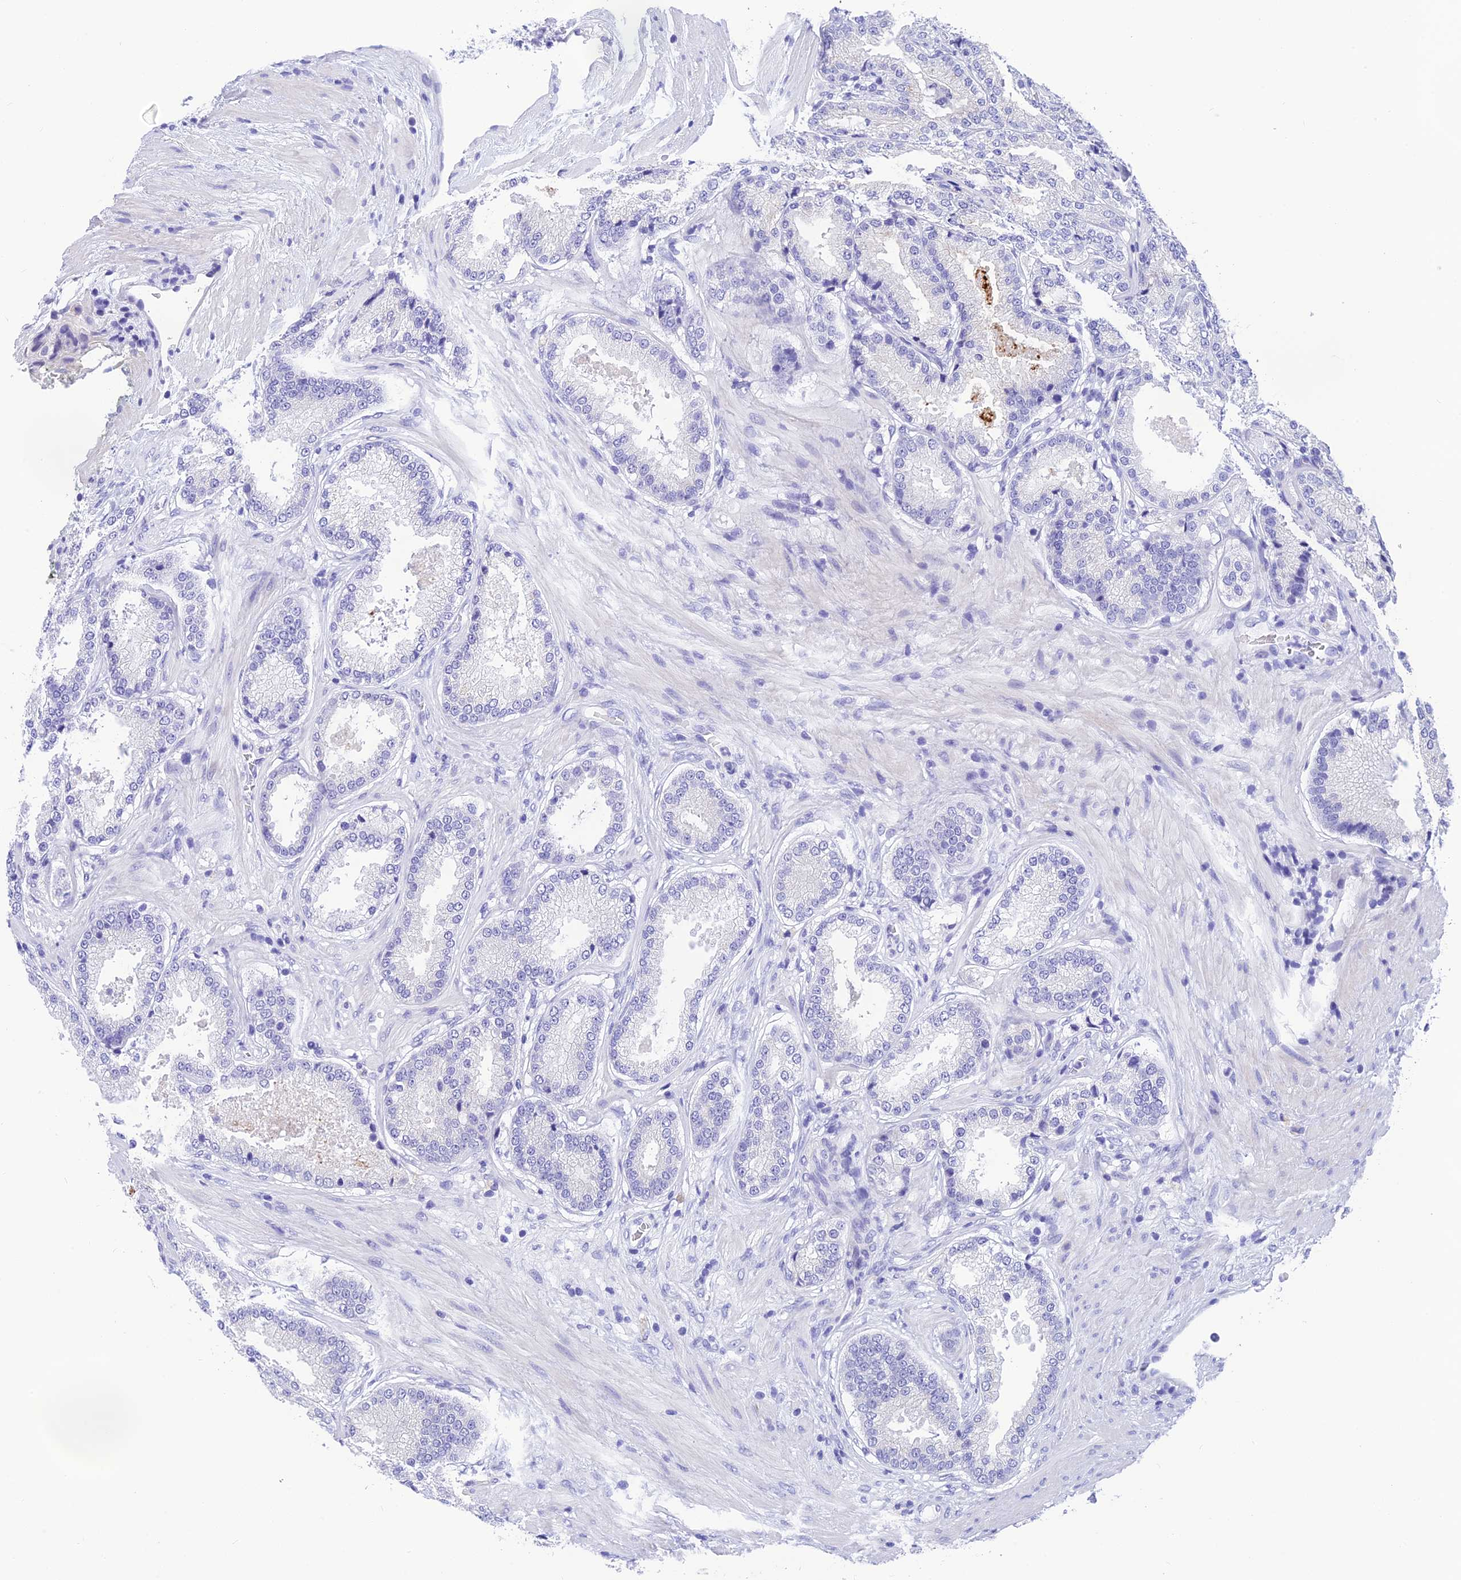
{"staining": {"intensity": "negative", "quantity": "none", "location": "none"}, "tissue": "prostate cancer", "cell_type": "Tumor cells", "image_type": "cancer", "snomed": [{"axis": "morphology", "description": "Adenocarcinoma, Low grade"}, {"axis": "topography", "description": "Prostate"}], "caption": "This is an IHC histopathology image of human prostate cancer (low-grade adenocarcinoma). There is no positivity in tumor cells.", "gene": "KDELR3", "patient": {"sex": "male", "age": 59}}